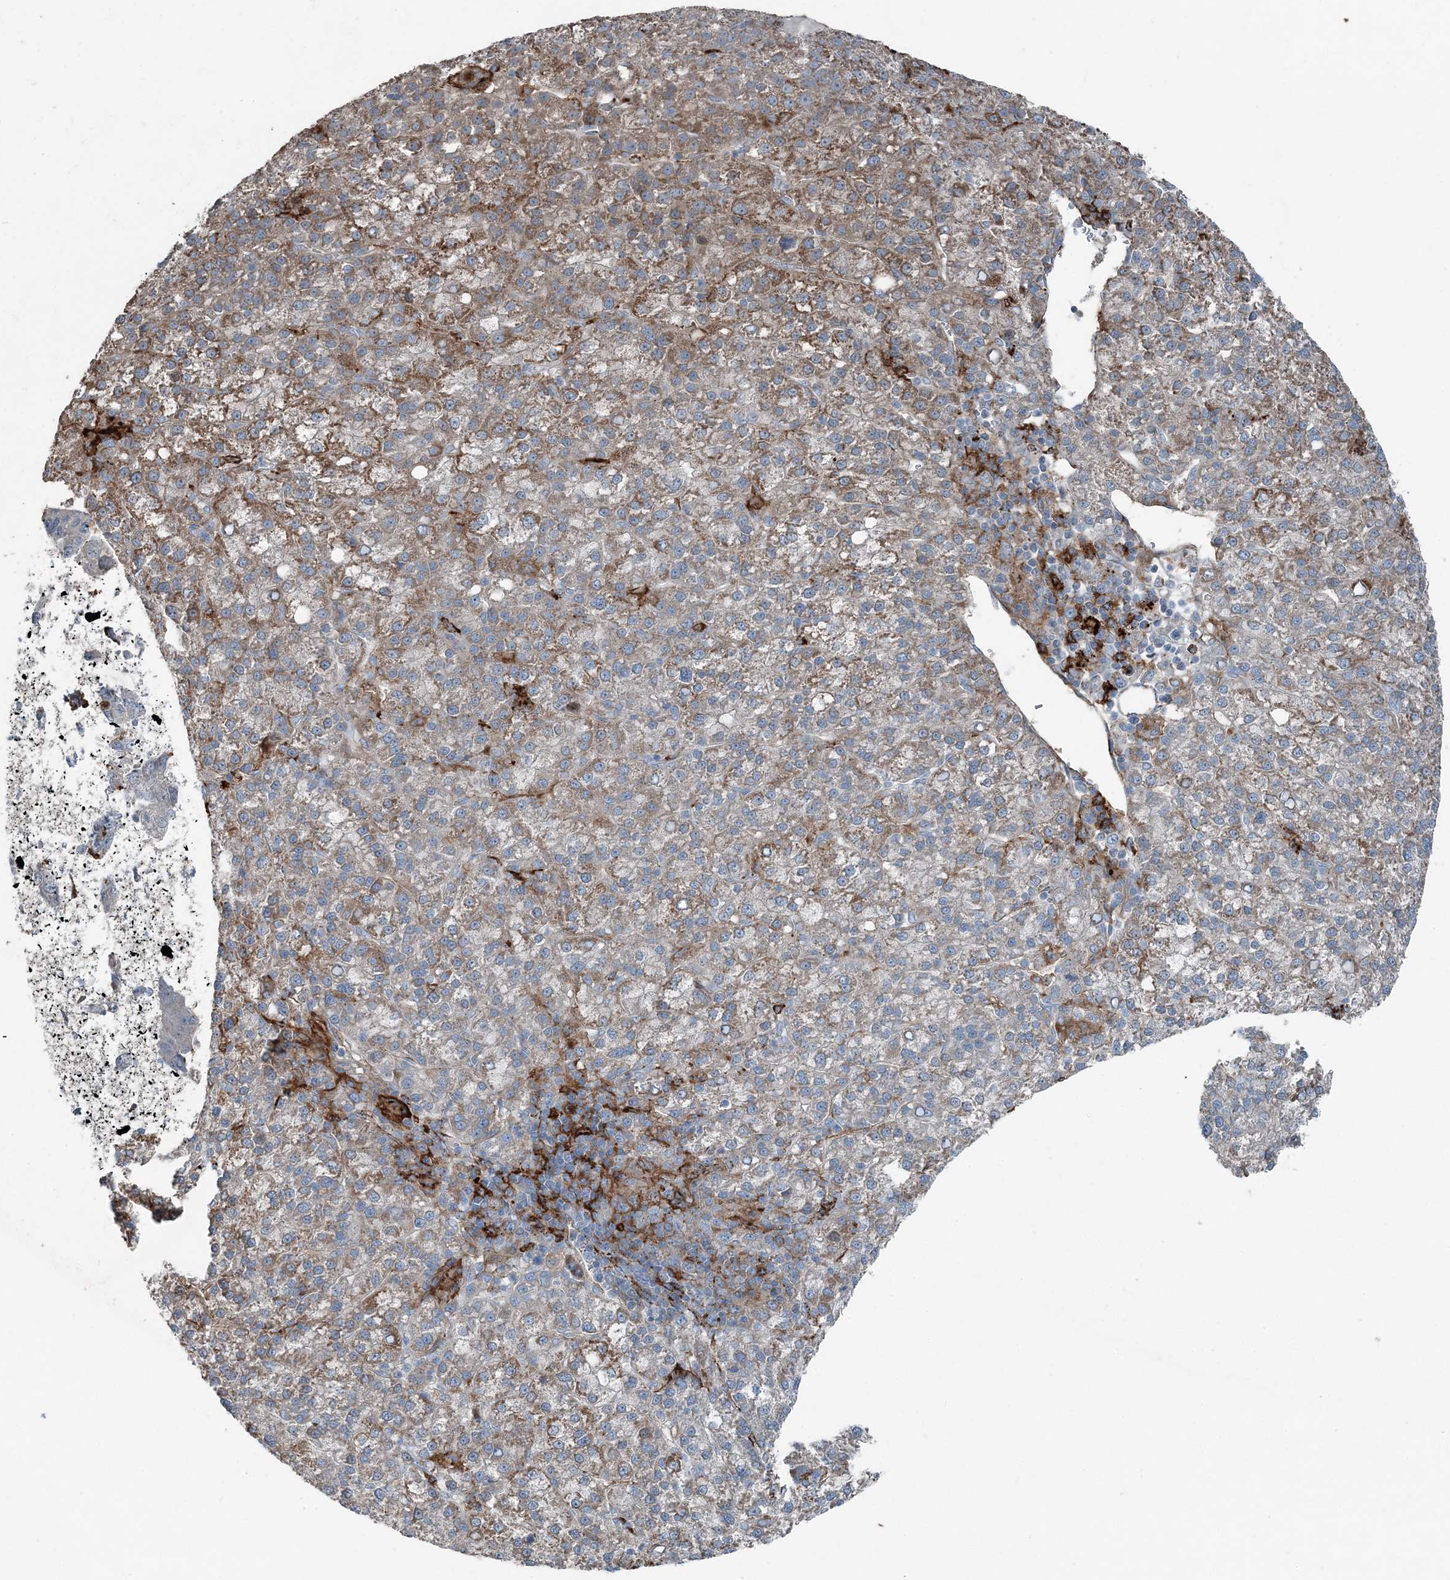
{"staining": {"intensity": "moderate", "quantity": "25%-75%", "location": "cytoplasmic/membranous"}, "tissue": "liver cancer", "cell_type": "Tumor cells", "image_type": "cancer", "snomed": [{"axis": "morphology", "description": "Carcinoma, Hepatocellular, NOS"}, {"axis": "topography", "description": "Liver"}], "caption": "IHC (DAB (3,3'-diaminobenzidine)) staining of hepatocellular carcinoma (liver) demonstrates moderate cytoplasmic/membranous protein positivity in approximately 25%-75% of tumor cells.", "gene": "KY", "patient": {"sex": "female", "age": 58}}